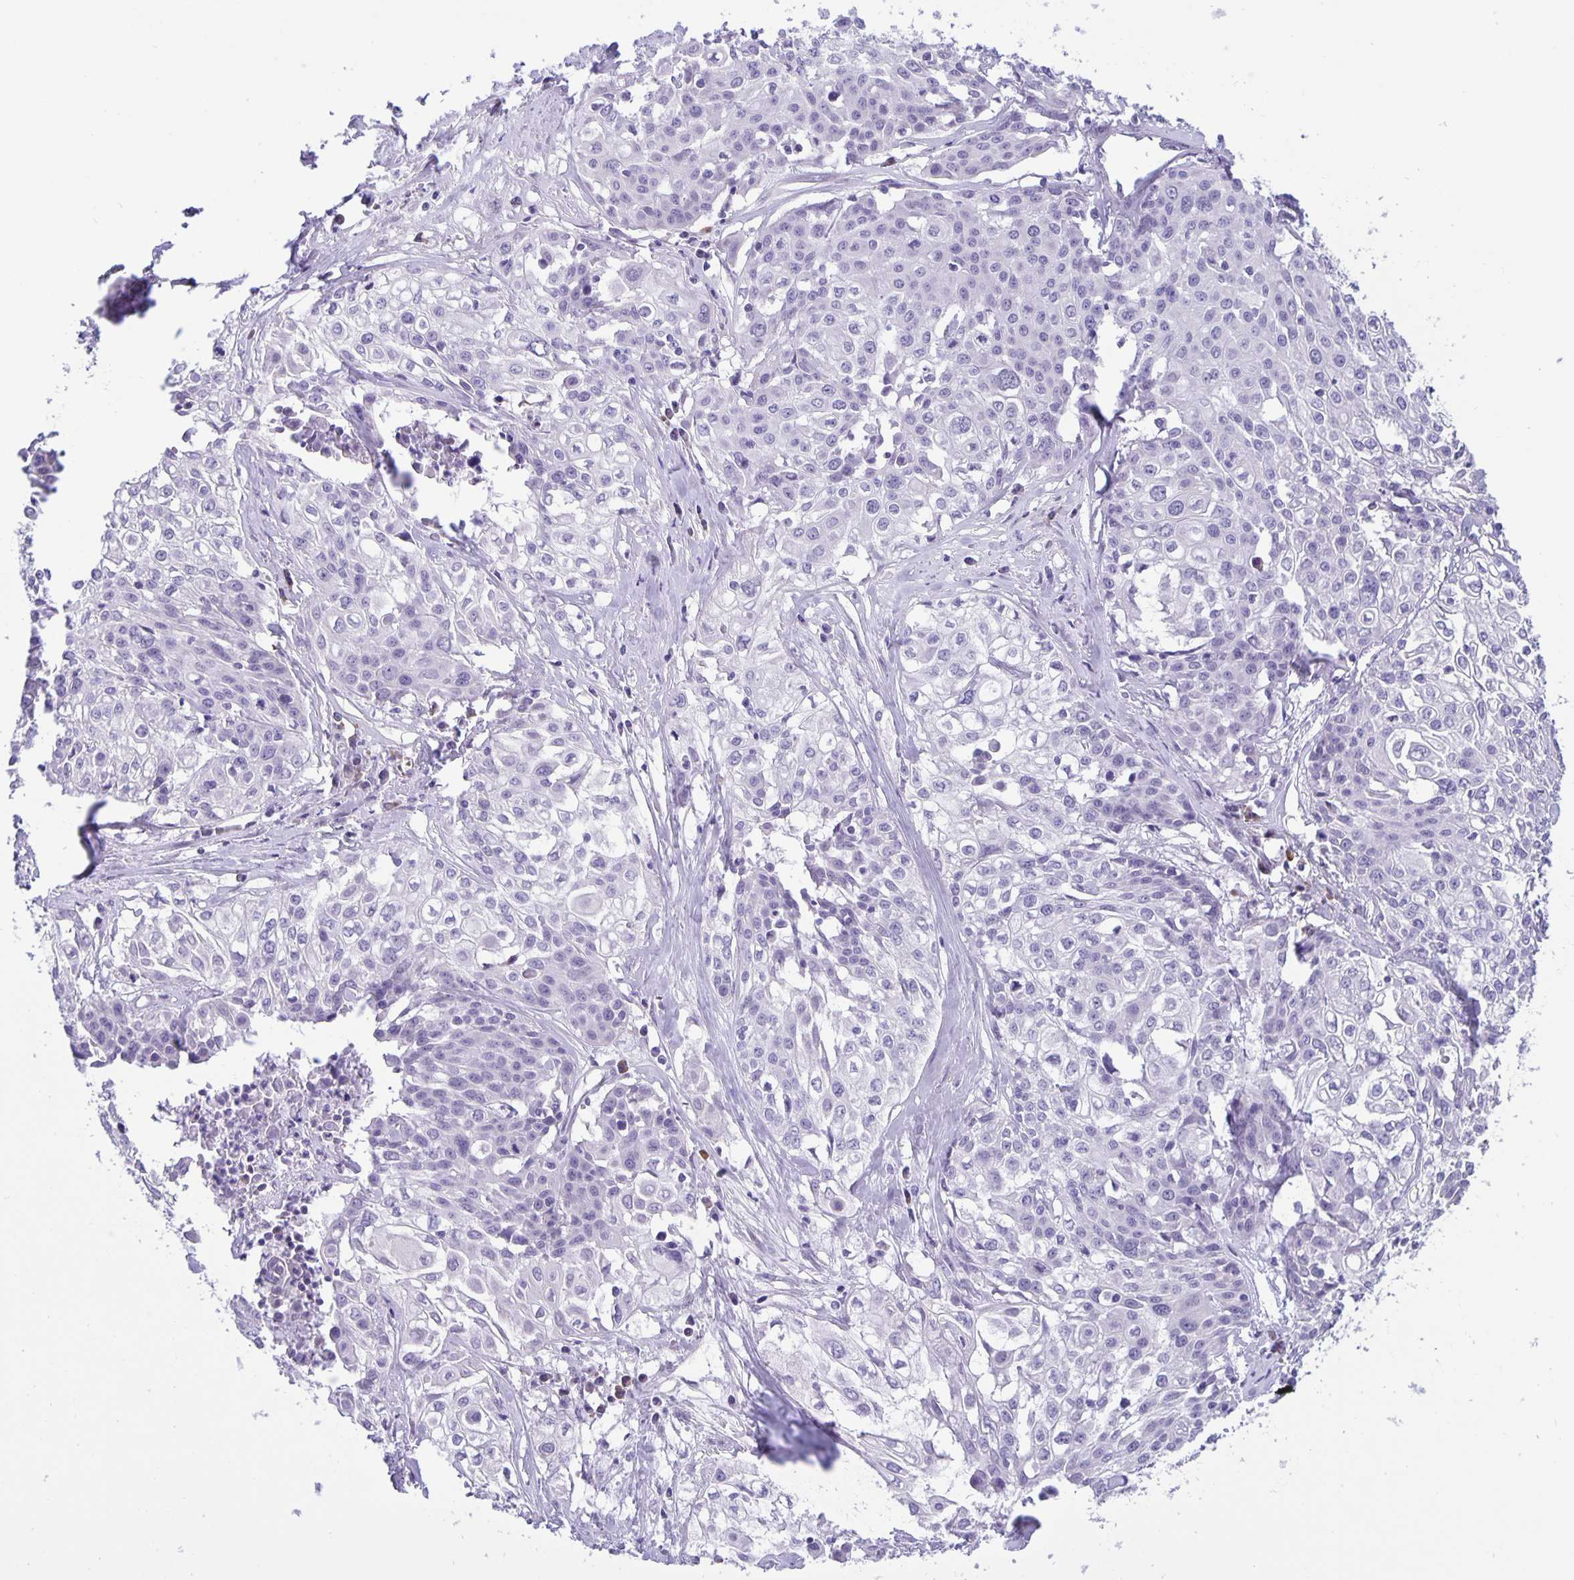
{"staining": {"intensity": "negative", "quantity": "none", "location": "none"}, "tissue": "cervical cancer", "cell_type": "Tumor cells", "image_type": "cancer", "snomed": [{"axis": "morphology", "description": "Squamous cell carcinoma, NOS"}, {"axis": "topography", "description": "Cervix"}], "caption": "Tumor cells are negative for brown protein staining in squamous cell carcinoma (cervical).", "gene": "ERMN", "patient": {"sex": "female", "age": 39}}